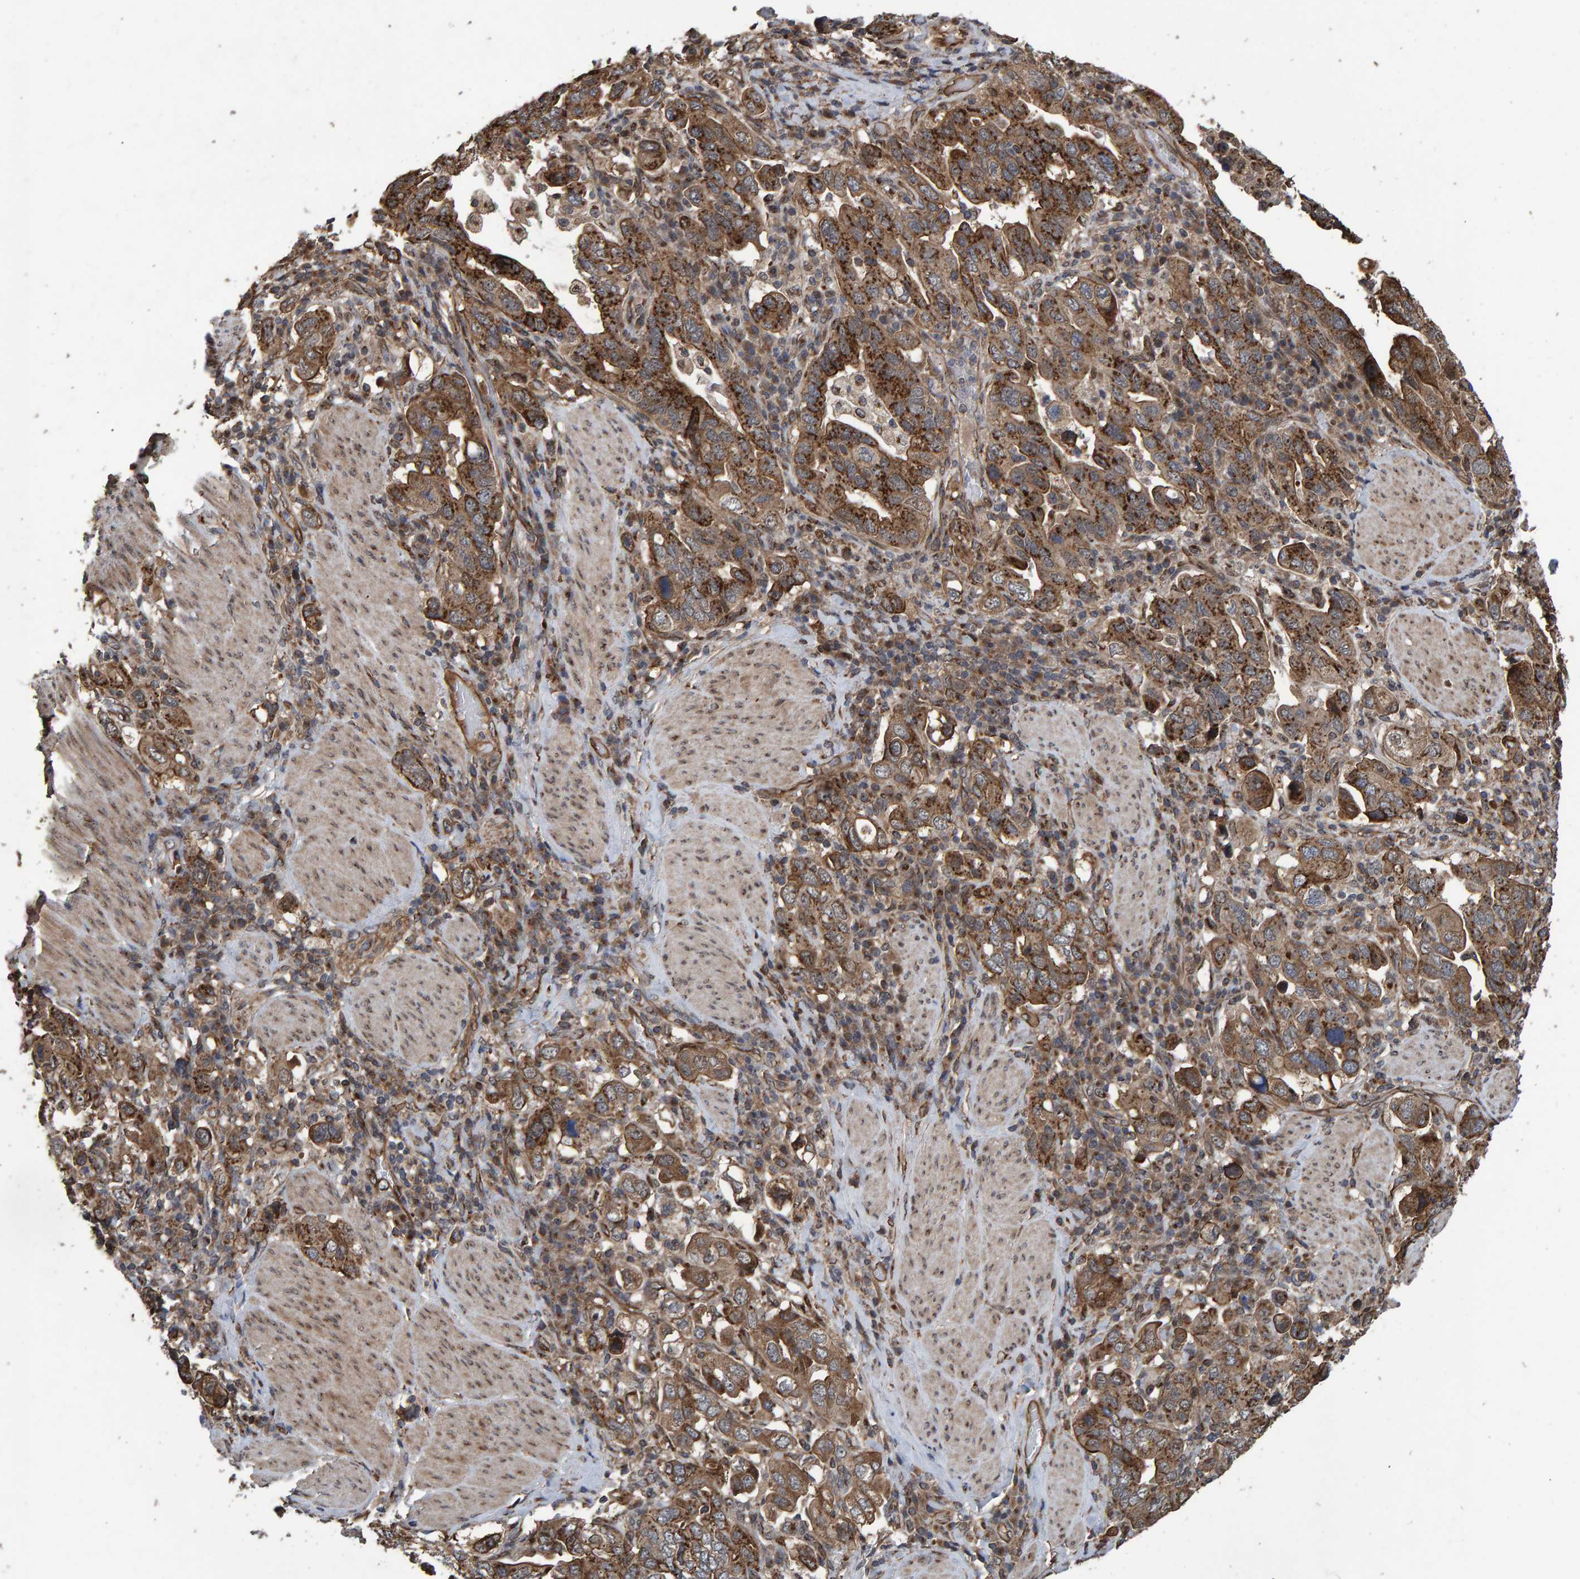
{"staining": {"intensity": "moderate", "quantity": ">75%", "location": "cytoplasmic/membranous"}, "tissue": "stomach cancer", "cell_type": "Tumor cells", "image_type": "cancer", "snomed": [{"axis": "morphology", "description": "Adenocarcinoma, NOS"}, {"axis": "topography", "description": "Stomach, upper"}], "caption": "This image reveals immunohistochemistry staining of stomach cancer, with medium moderate cytoplasmic/membranous staining in about >75% of tumor cells.", "gene": "TRIM68", "patient": {"sex": "male", "age": 62}}